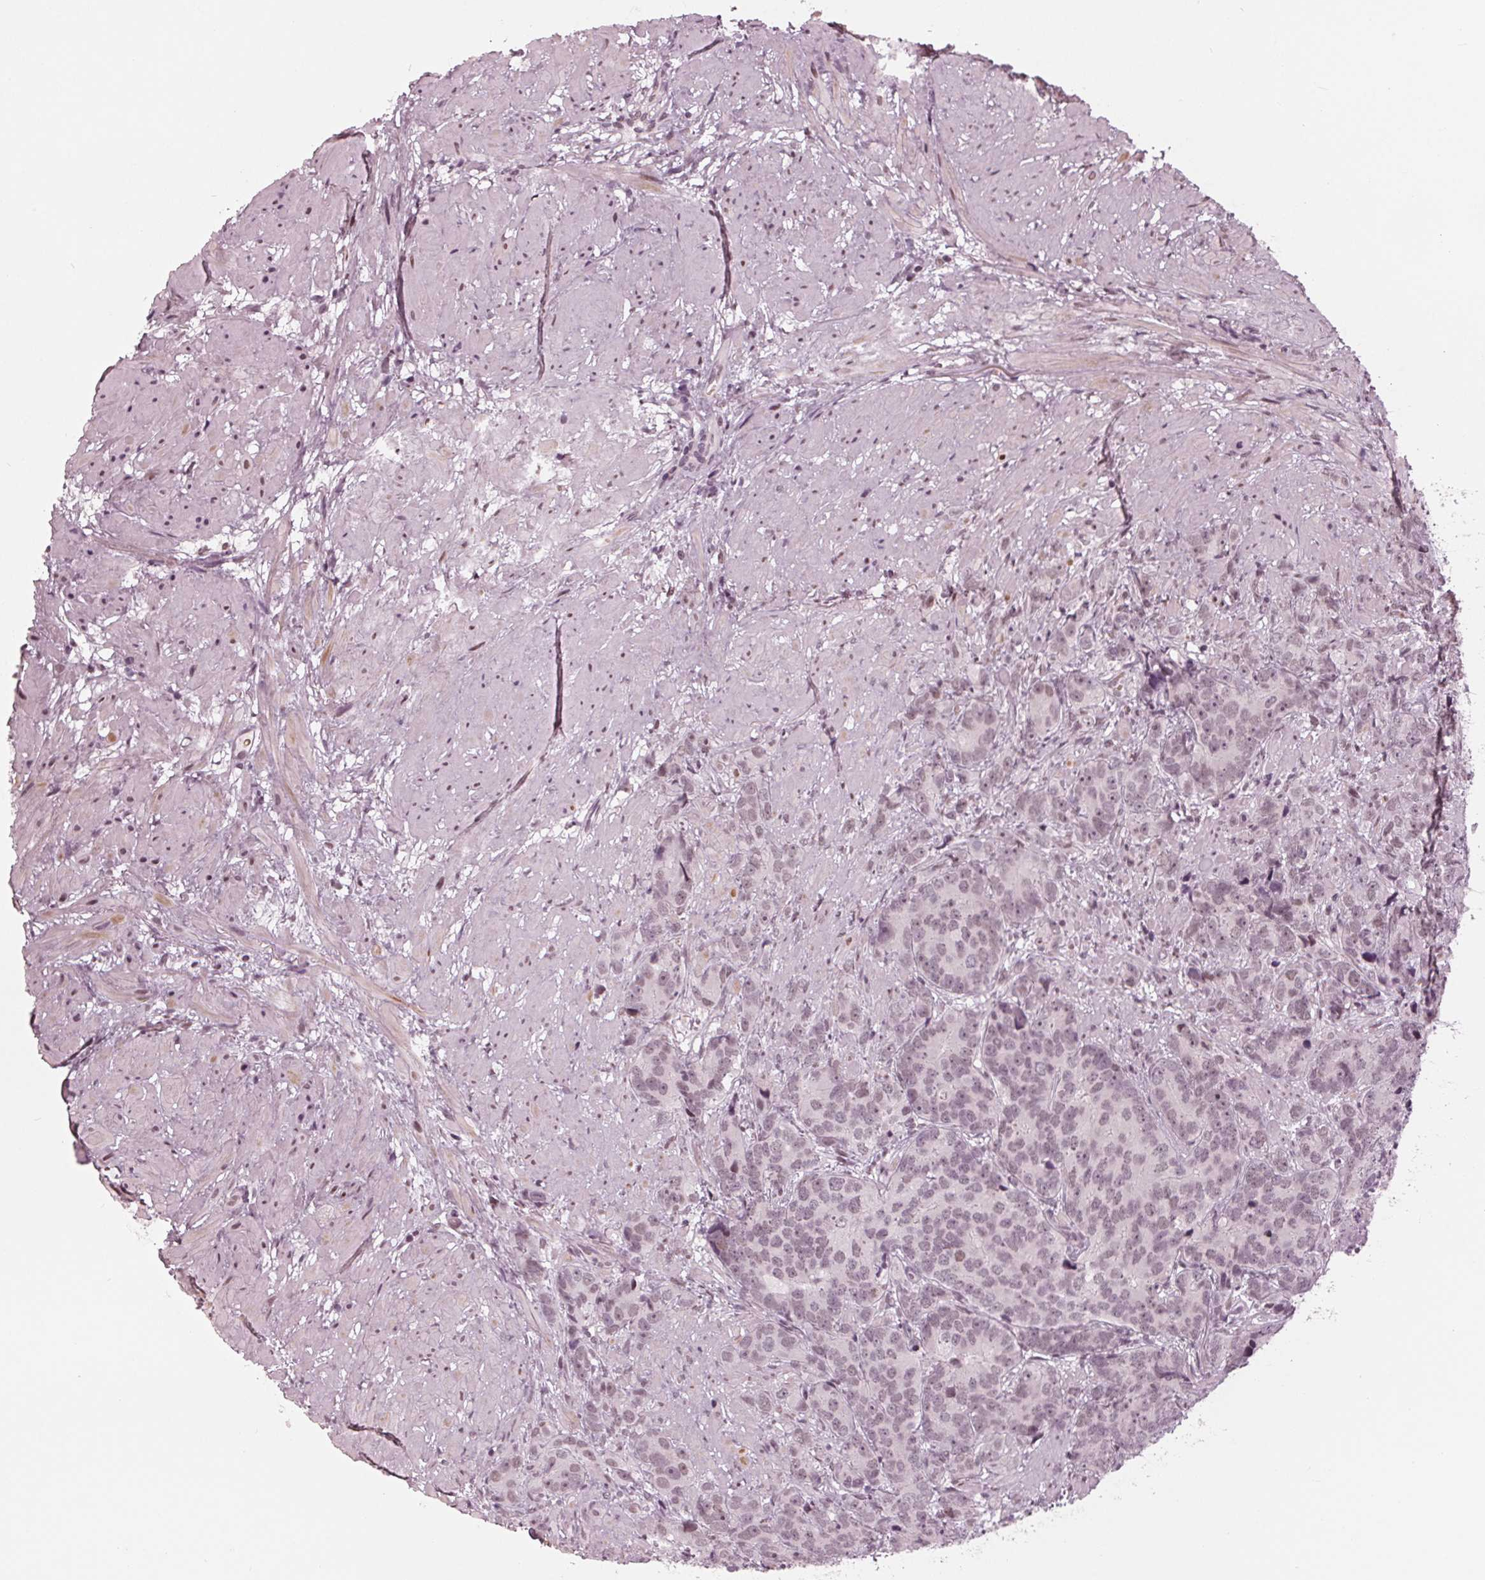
{"staining": {"intensity": "negative", "quantity": "none", "location": "none"}, "tissue": "prostate cancer", "cell_type": "Tumor cells", "image_type": "cancer", "snomed": [{"axis": "morphology", "description": "Adenocarcinoma, High grade"}, {"axis": "topography", "description": "Prostate"}], "caption": "Immunohistochemical staining of human adenocarcinoma (high-grade) (prostate) exhibits no significant positivity in tumor cells. Nuclei are stained in blue.", "gene": "DNMT3L", "patient": {"sex": "male", "age": 90}}